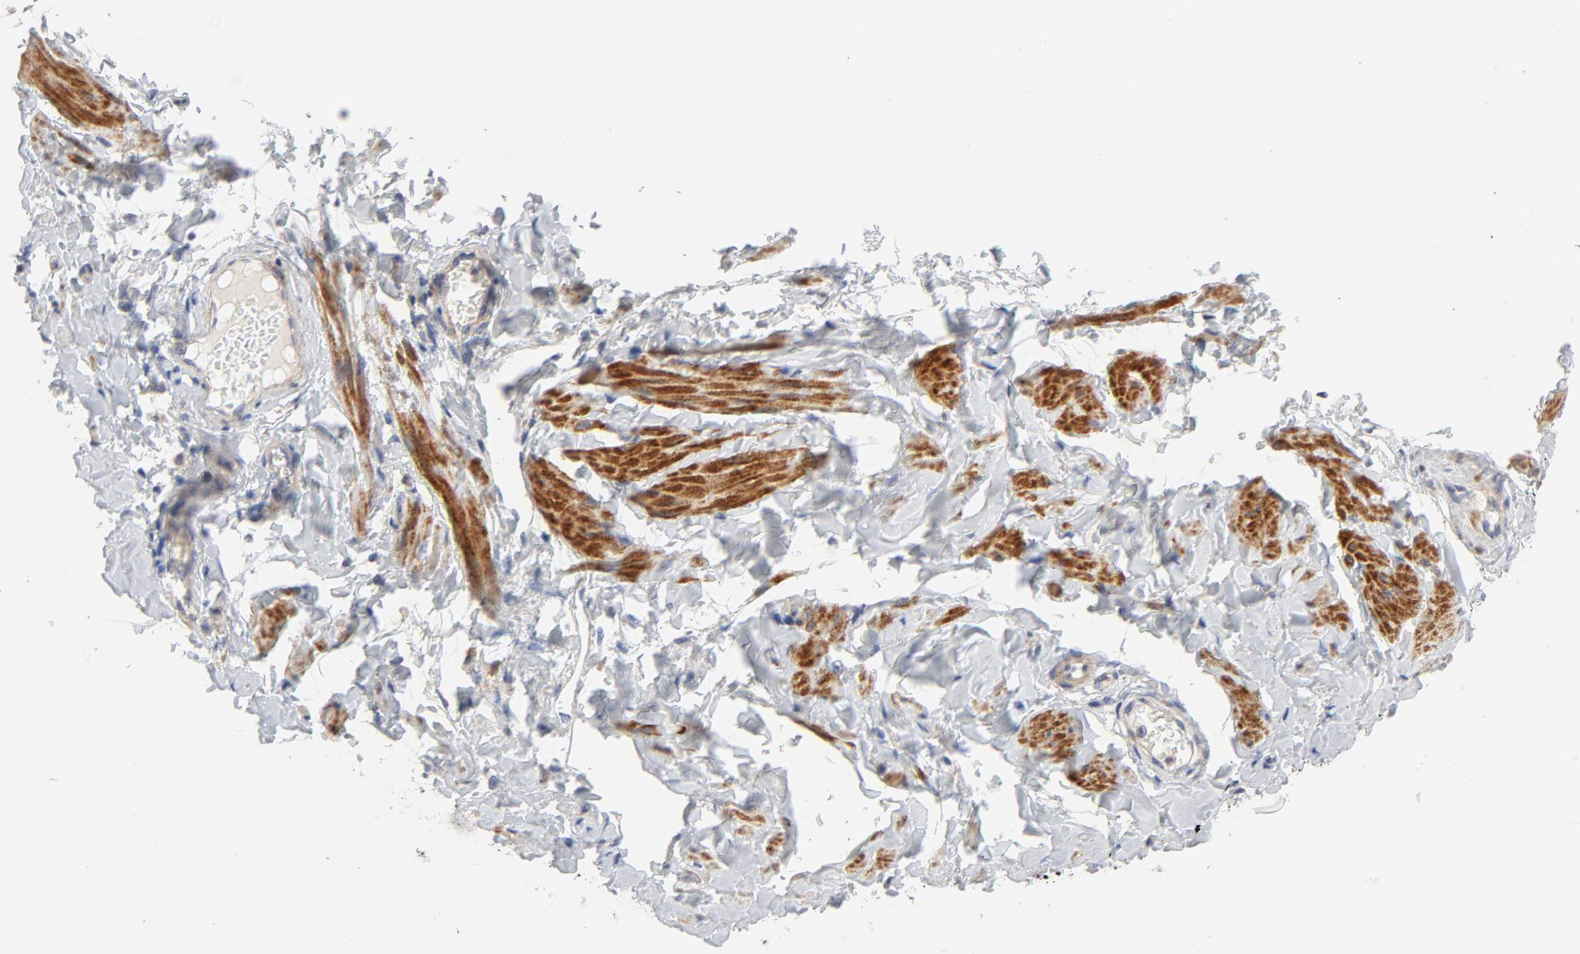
{"staining": {"intensity": "negative", "quantity": "none", "location": "none"}, "tissue": "vagina", "cell_type": "Squamous epithelial cells", "image_type": "normal", "snomed": [{"axis": "morphology", "description": "Normal tissue, NOS"}, {"axis": "topography", "description": "Vagina"}], "caption": "Immunohistochemical staining of benign vagina exhibits no significant positivity in squamous epithelial cells.", "gene": "ROCK1", "patient": {"sex": "female", "age": 55}}